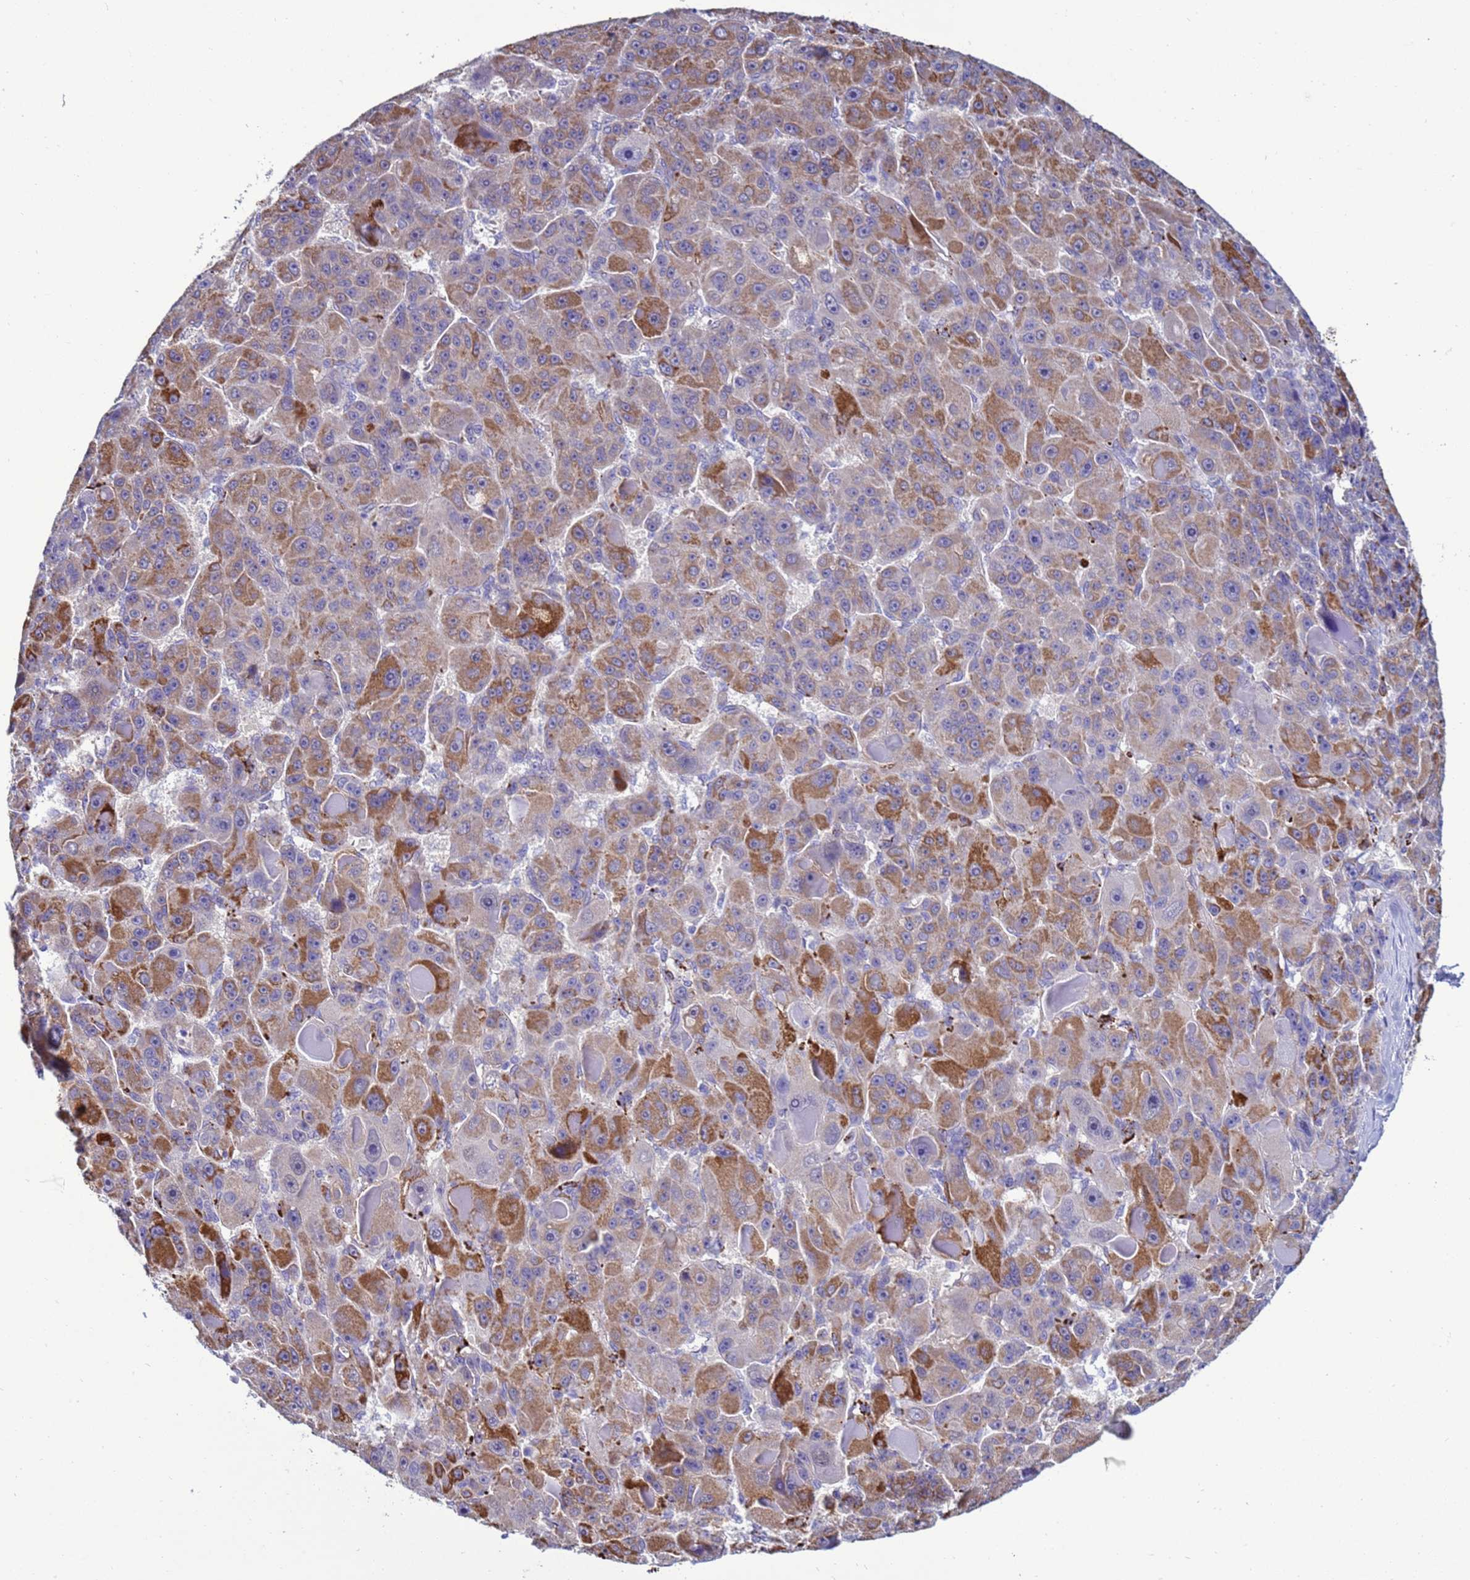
{"staining": {"intensity": "strong", "quantity": "25%-75%", "location": "cytoplasmic/membranous"}, "tissue": "liver cancer", "cell_type": "Tumor cells", "image_type": "cancer", "snomed": [{"axis": "morphology", "description": "Carcinoma, Hepatocellular, NOS"}, {"axis": "topography", "description": "Liver"}], "caption": "IHC micrograph of neoplastic tissue: human liver cancer stained using IHC demonstrates high levels of strong protein expression localized specifically in the cytoplasmic/membranous of tumor cells, appearing as a cytoplasmic/membranous brown color.", "gene": "NAT2", "patient": {"sex": "male", "age": 76}}